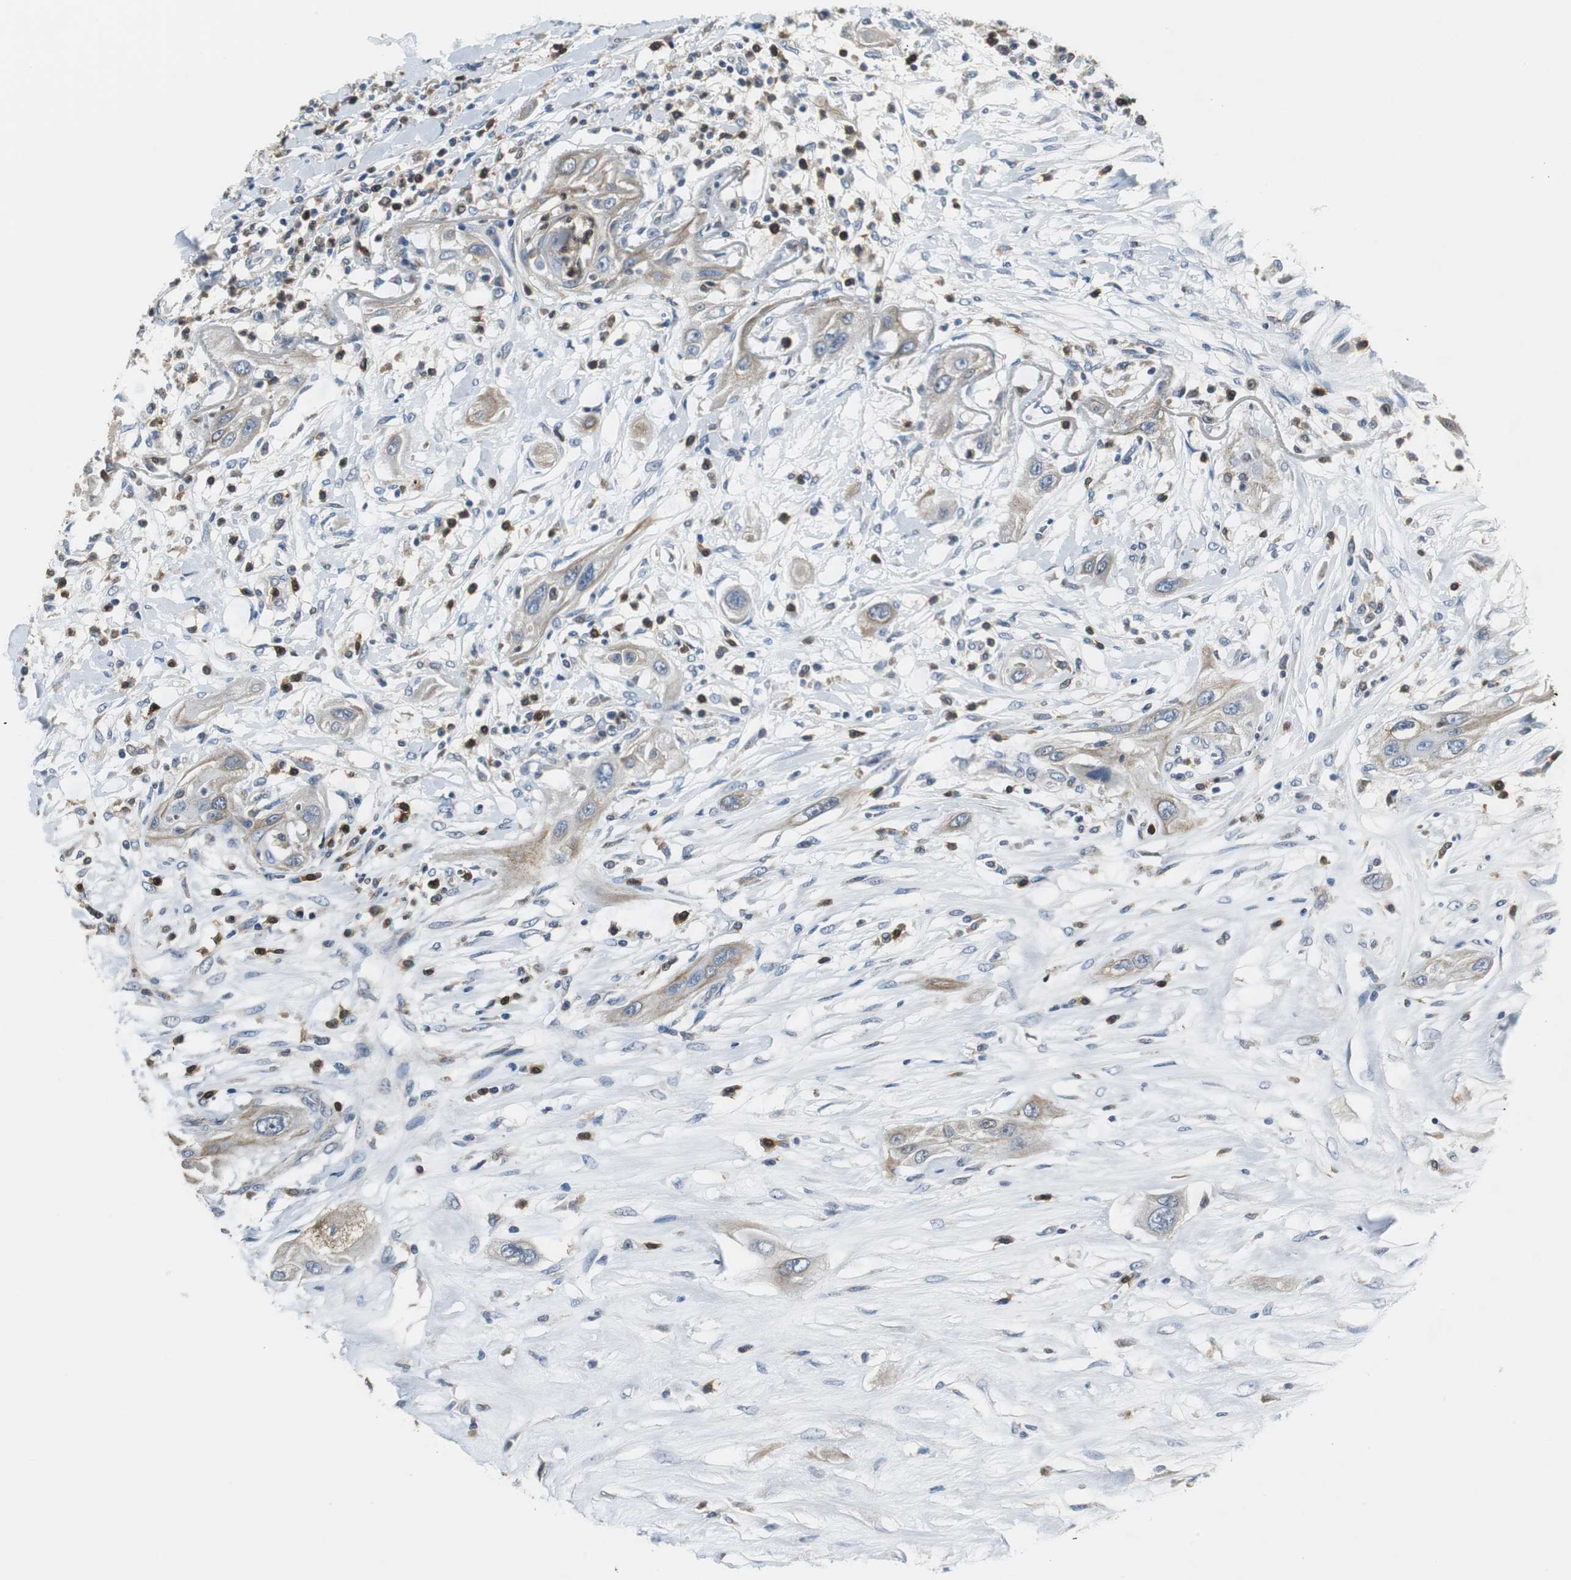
{"staining": {"intensity": "moderate", "quantity": ">75%", "location": "cytoplasmic/membranous"}, "tissue": "lung cancer", "cell_type": "Tumor cells", "image_type": "cancer", "snomed": [{"axis": "morphology", "description": "Squamous cell carcinoma, NOS"}, {"axis": "topography", "description": "Lung"}], "caption": "Immunohistochemistry (IHC) of lung squamous cell carcinoma exhibits medium levels of moderate cytoplasmic/membranous positivity in about >75% of tumor cells.", "gene": "PI4KB", "patient": {"sex": "female", "age": 47}}